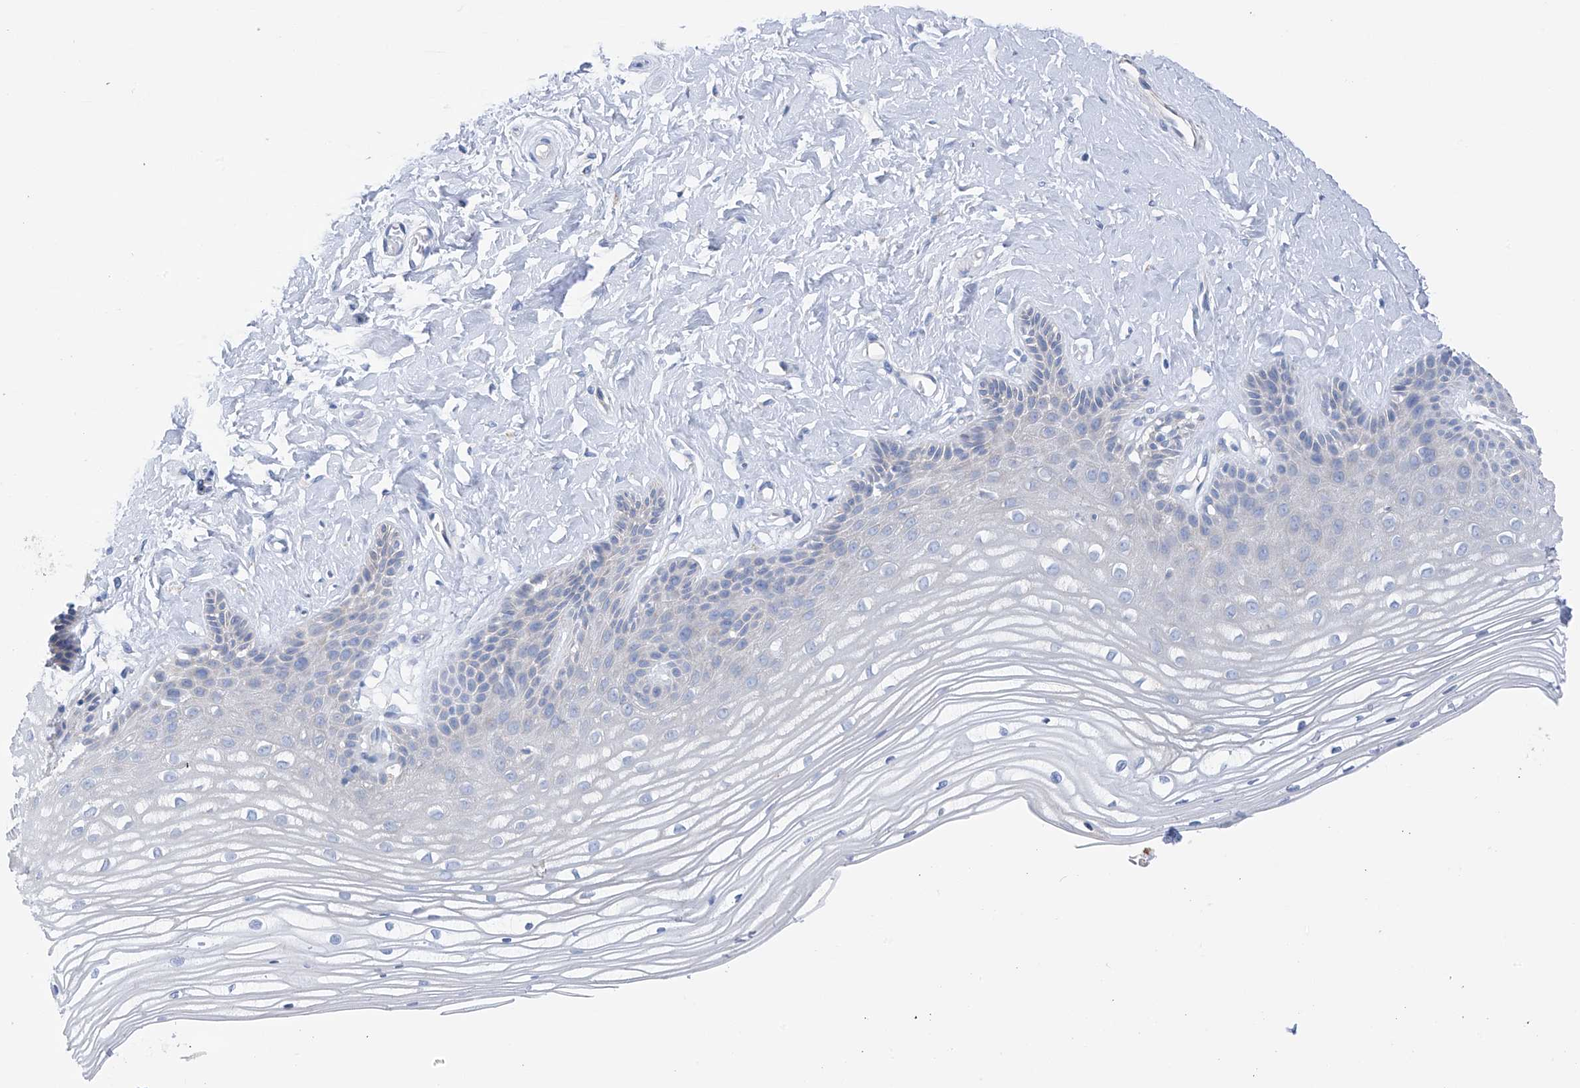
{"staining": {"intensity": "negative", "quantity": "none", "location": "none"}, "tissue": "vagina", "cell_type": "Squamous epithelial cells", "image_type": "normal", "snomed": [{"axis": "morphology", "description": "Normal tissue, NOS"}, {"axis": "topography", "description": "Vagina"}, {"axis": "topography", "description": "Cervix"}], "caption": "There is no significant staining in squamous epithelial cells of vagina. Nuclei are stained in blue.", "gene": "RCN2", "patient": {"sex": "female", "age": 40}}